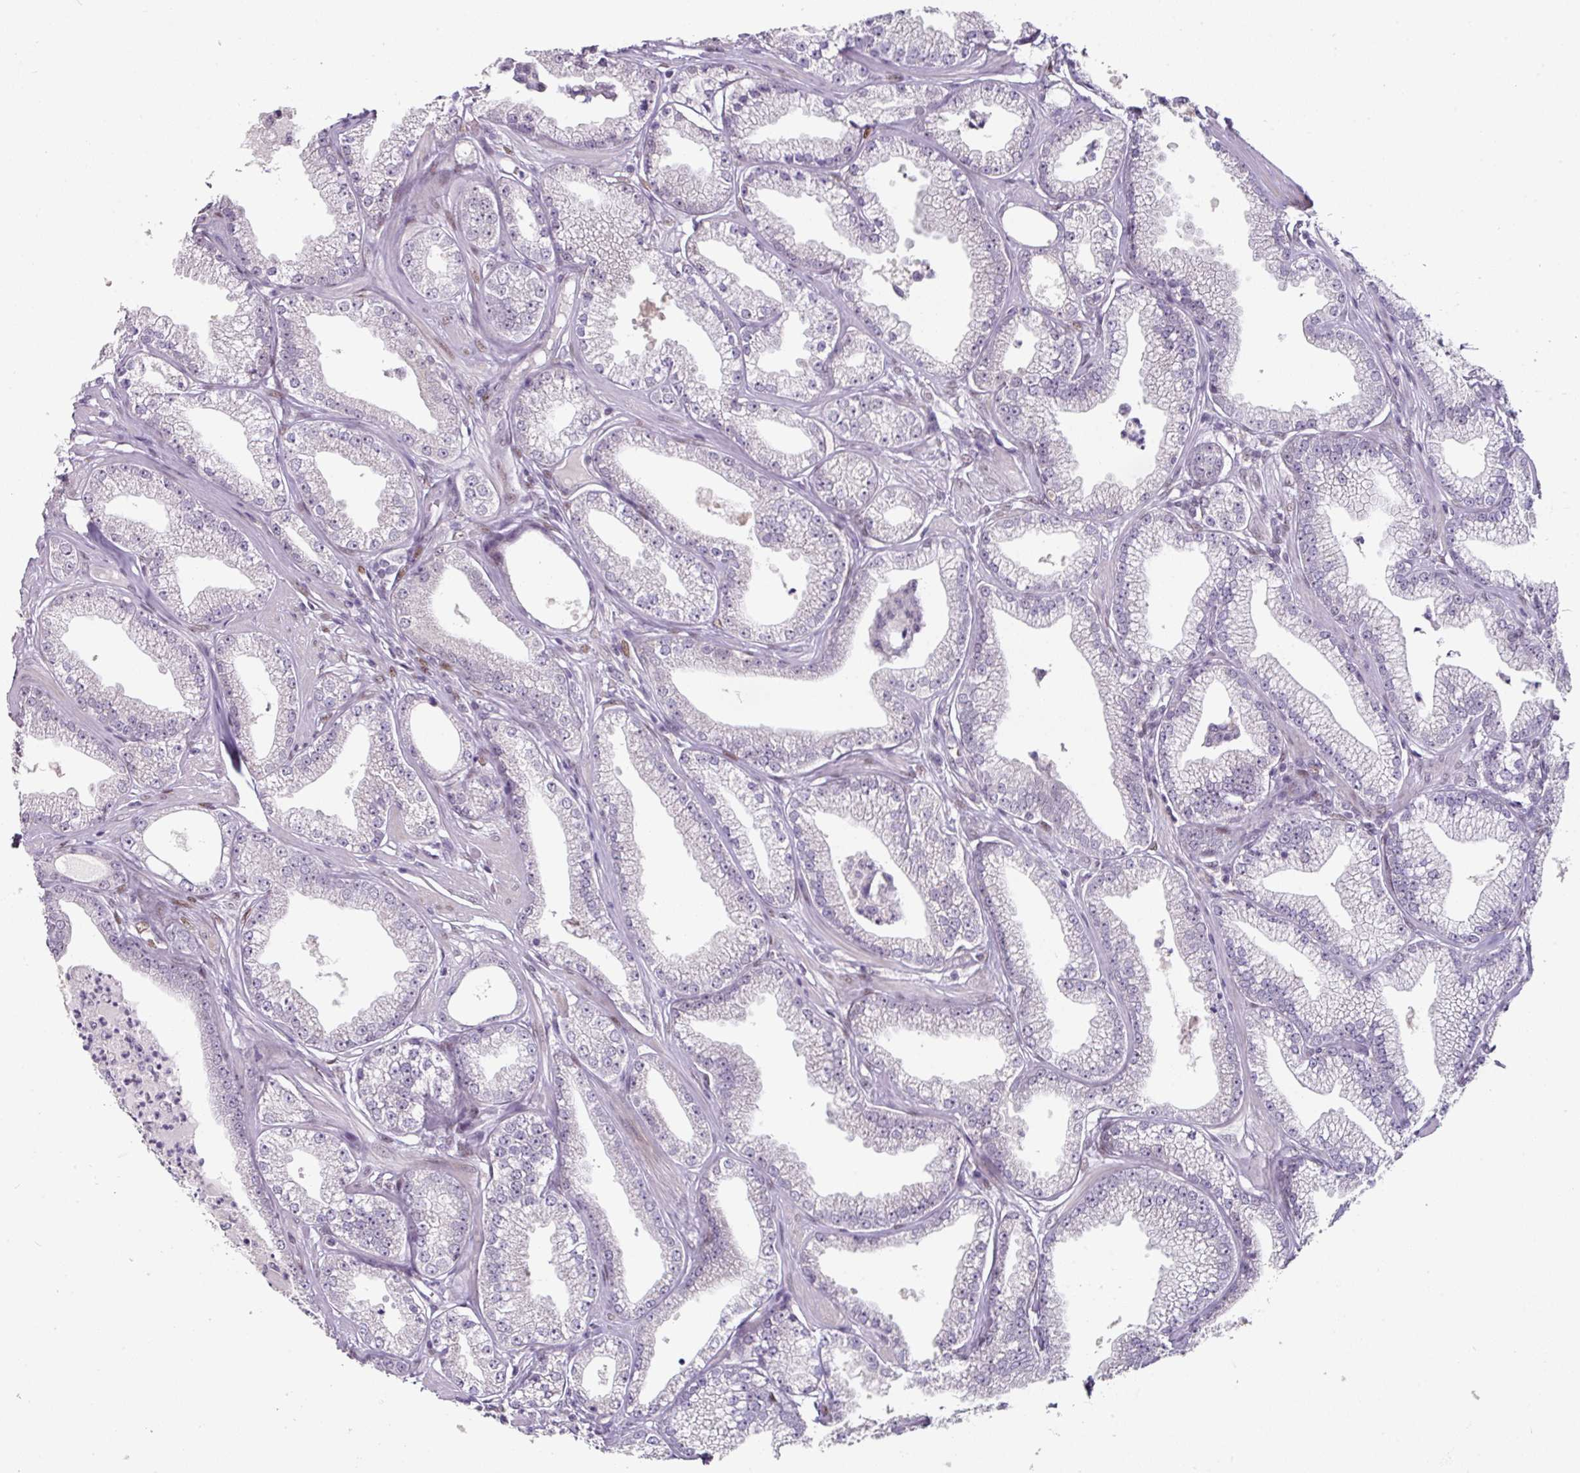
{"staining": {"intensity": "negative", "quantity": "none", "location": "none"}, "tissue": "prostate cancer", "cell_type": "Tumor cells", "image_type": "cancer", "snomed": [{"axis": "morphology", "description": "Adenocarcinoma, High grade"}, {"axis": "topography", "description": "Prostate"}], "caption": "A photomicrograph of human adenocarcinoma (high-grade) (prostate) is negative for staining in tumor cells. (DAB (3,3'-diaminobenzidine) IHC visualized using brightfield microscopy, high magnification).", "gene": "ELK1", "patient": {"sex": "male", "age": 67}}